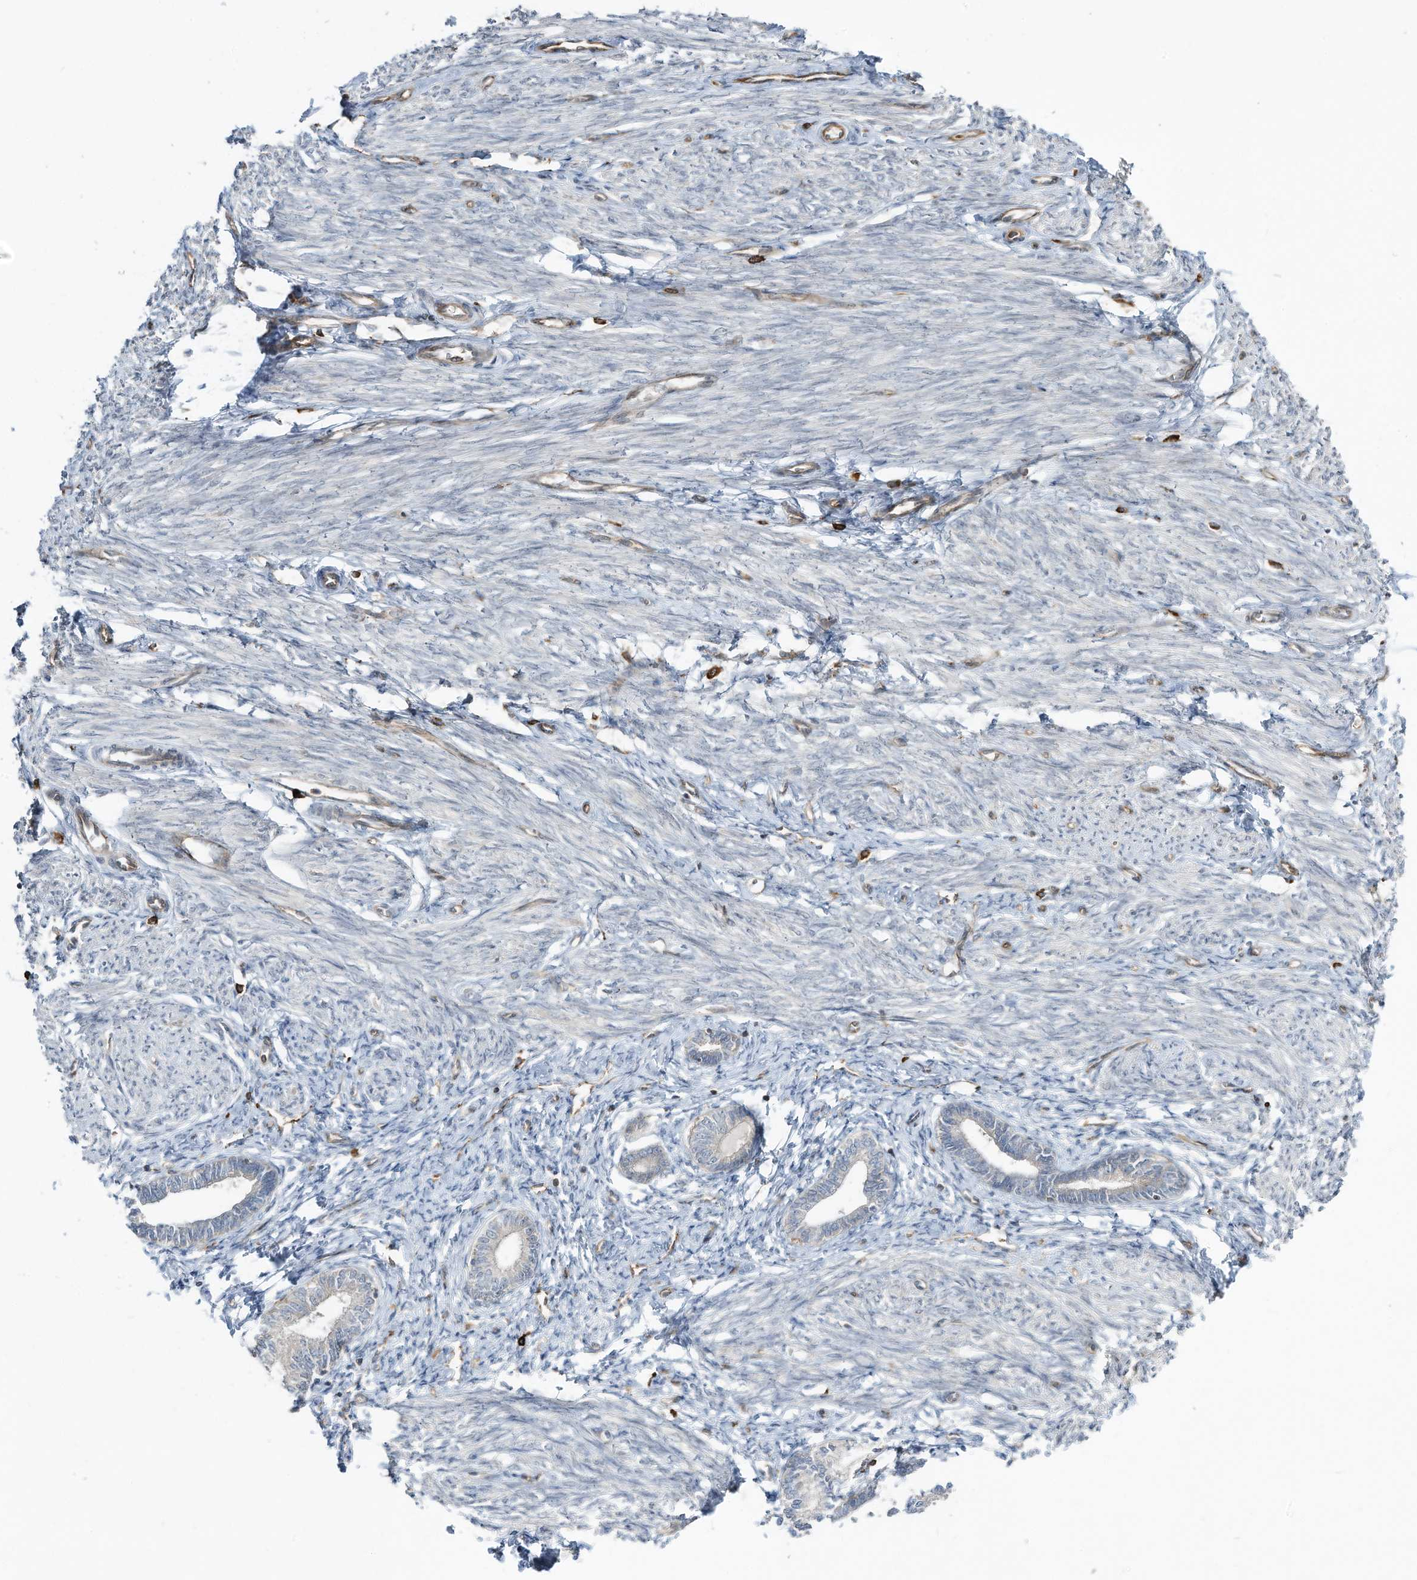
{"staining": {"intensity": "negative", "quantity": "none", "location": "none"}, "tissue": "endometrium", "cell_type": "Cells in endometrial stroma", "image_type": "normal", "snomed": [{"axis": "morphology", "description": "Normal tissue, NOS"}, {"axis": "topography", "description": "Endometrium"}], "caption": "The IHC histopathology image has no significant staining in cells in endometrial stroma of endometrium. (DAB (3,3'-diaminobenzidine) immunohistochemistry, high magnification).", "gene": "DZIP3", "patient": {"sex": "female", "age": 72}}